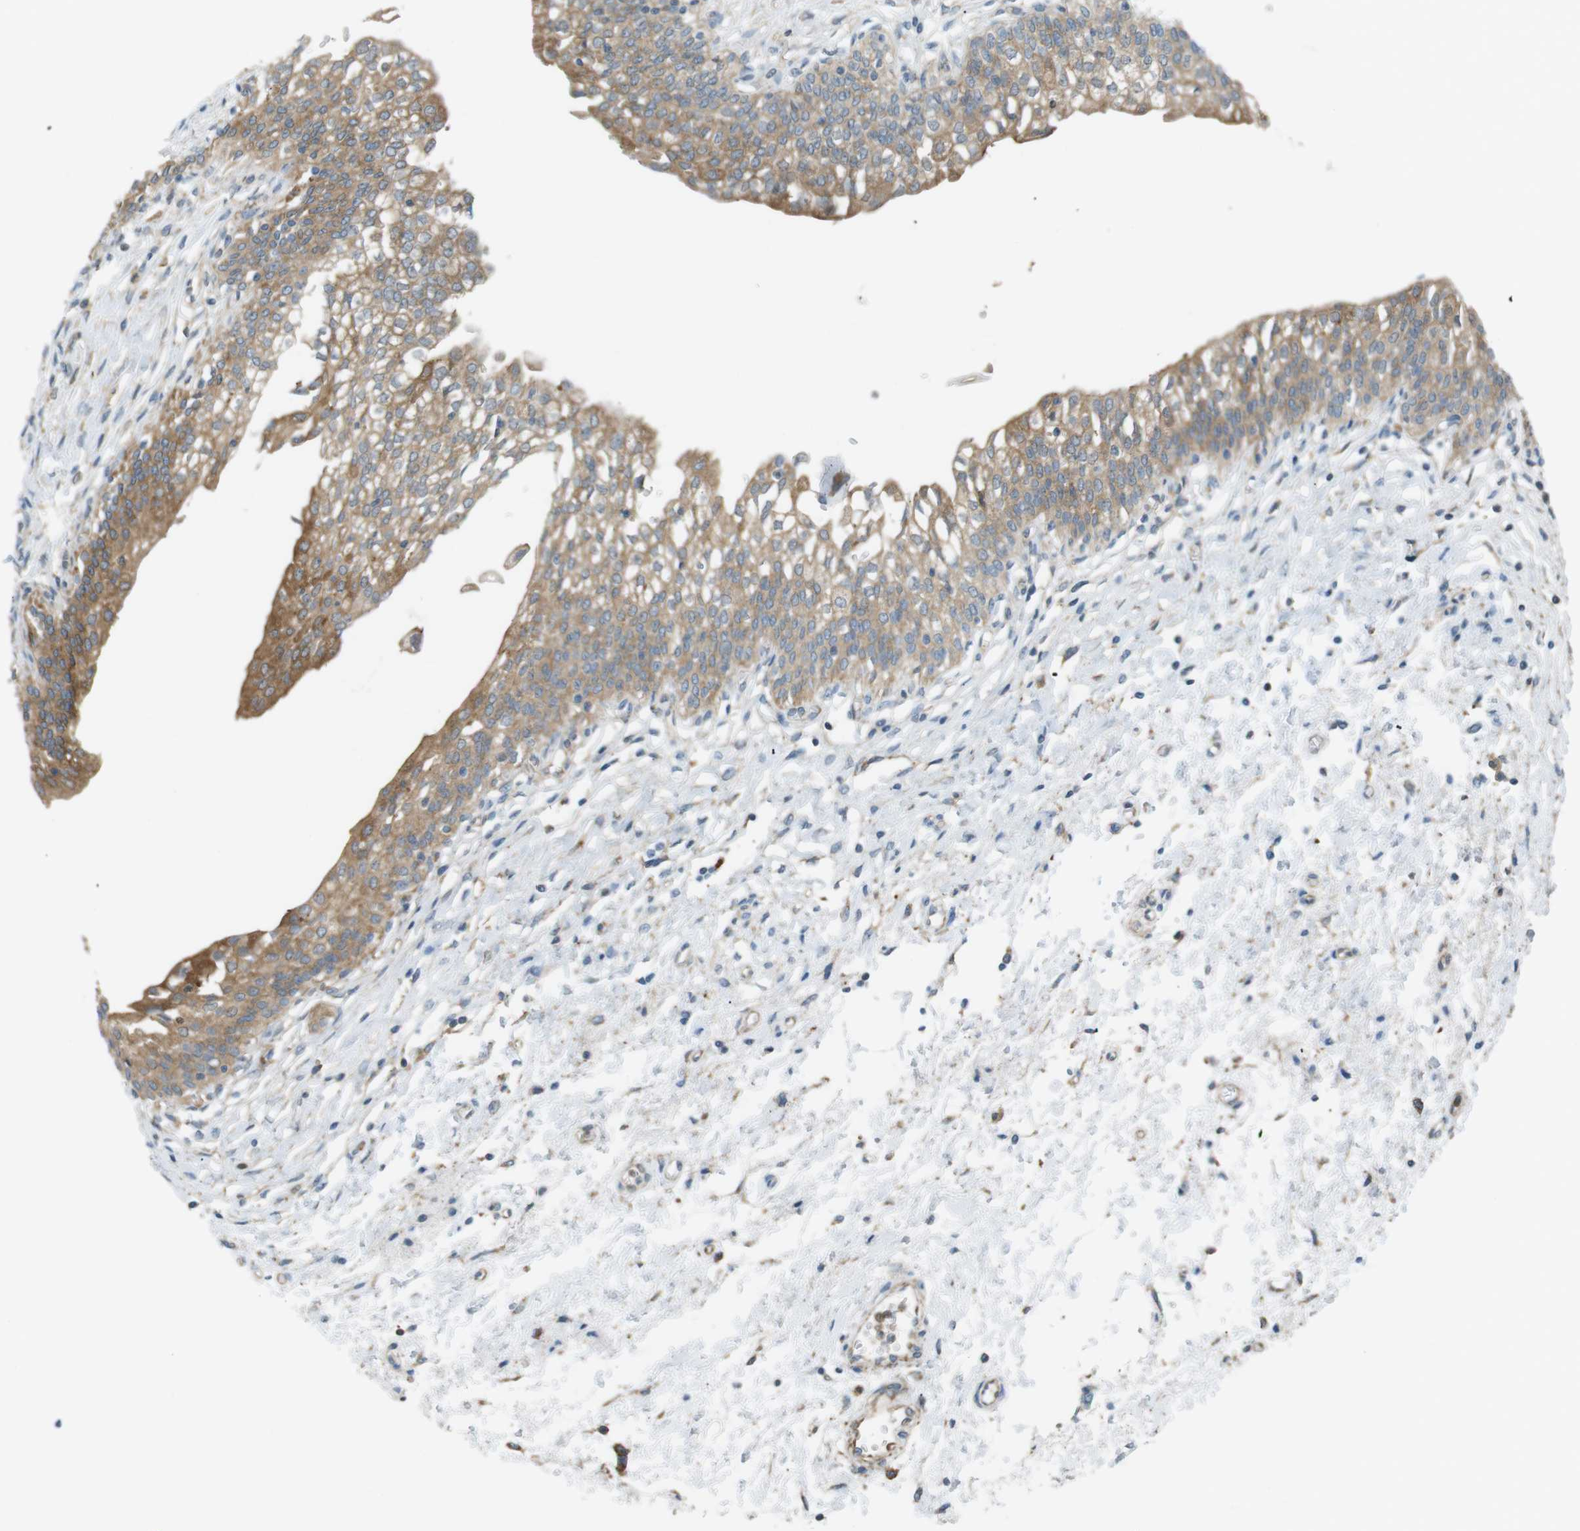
{"staining": {"intensity": "moderate", "quantity": ">75%", "location": "cytoplasmic/membranous"}, "tissue": "urinary bladder", "cell_type": "Urothelial cells", "image_type": "normal", "snomed": [{"axis": "morphology", "description": "Normal tissue, NOS"}, {"axis": "topography", "description": "Urinary bladder"}], "caption": "Immunohistochemistry (IHC) image of unremarkable urinary bladder: human urinary bladder stained using immunohistochemistry reveals medium levels of moderate protein expression localized specifically in the cytoplasmic/membranous of urothelial cells, appearing as a cytoplasmic/membranous brown color.", "gene": "PEPD", "patient": {"sex": "male", "age": 55}}